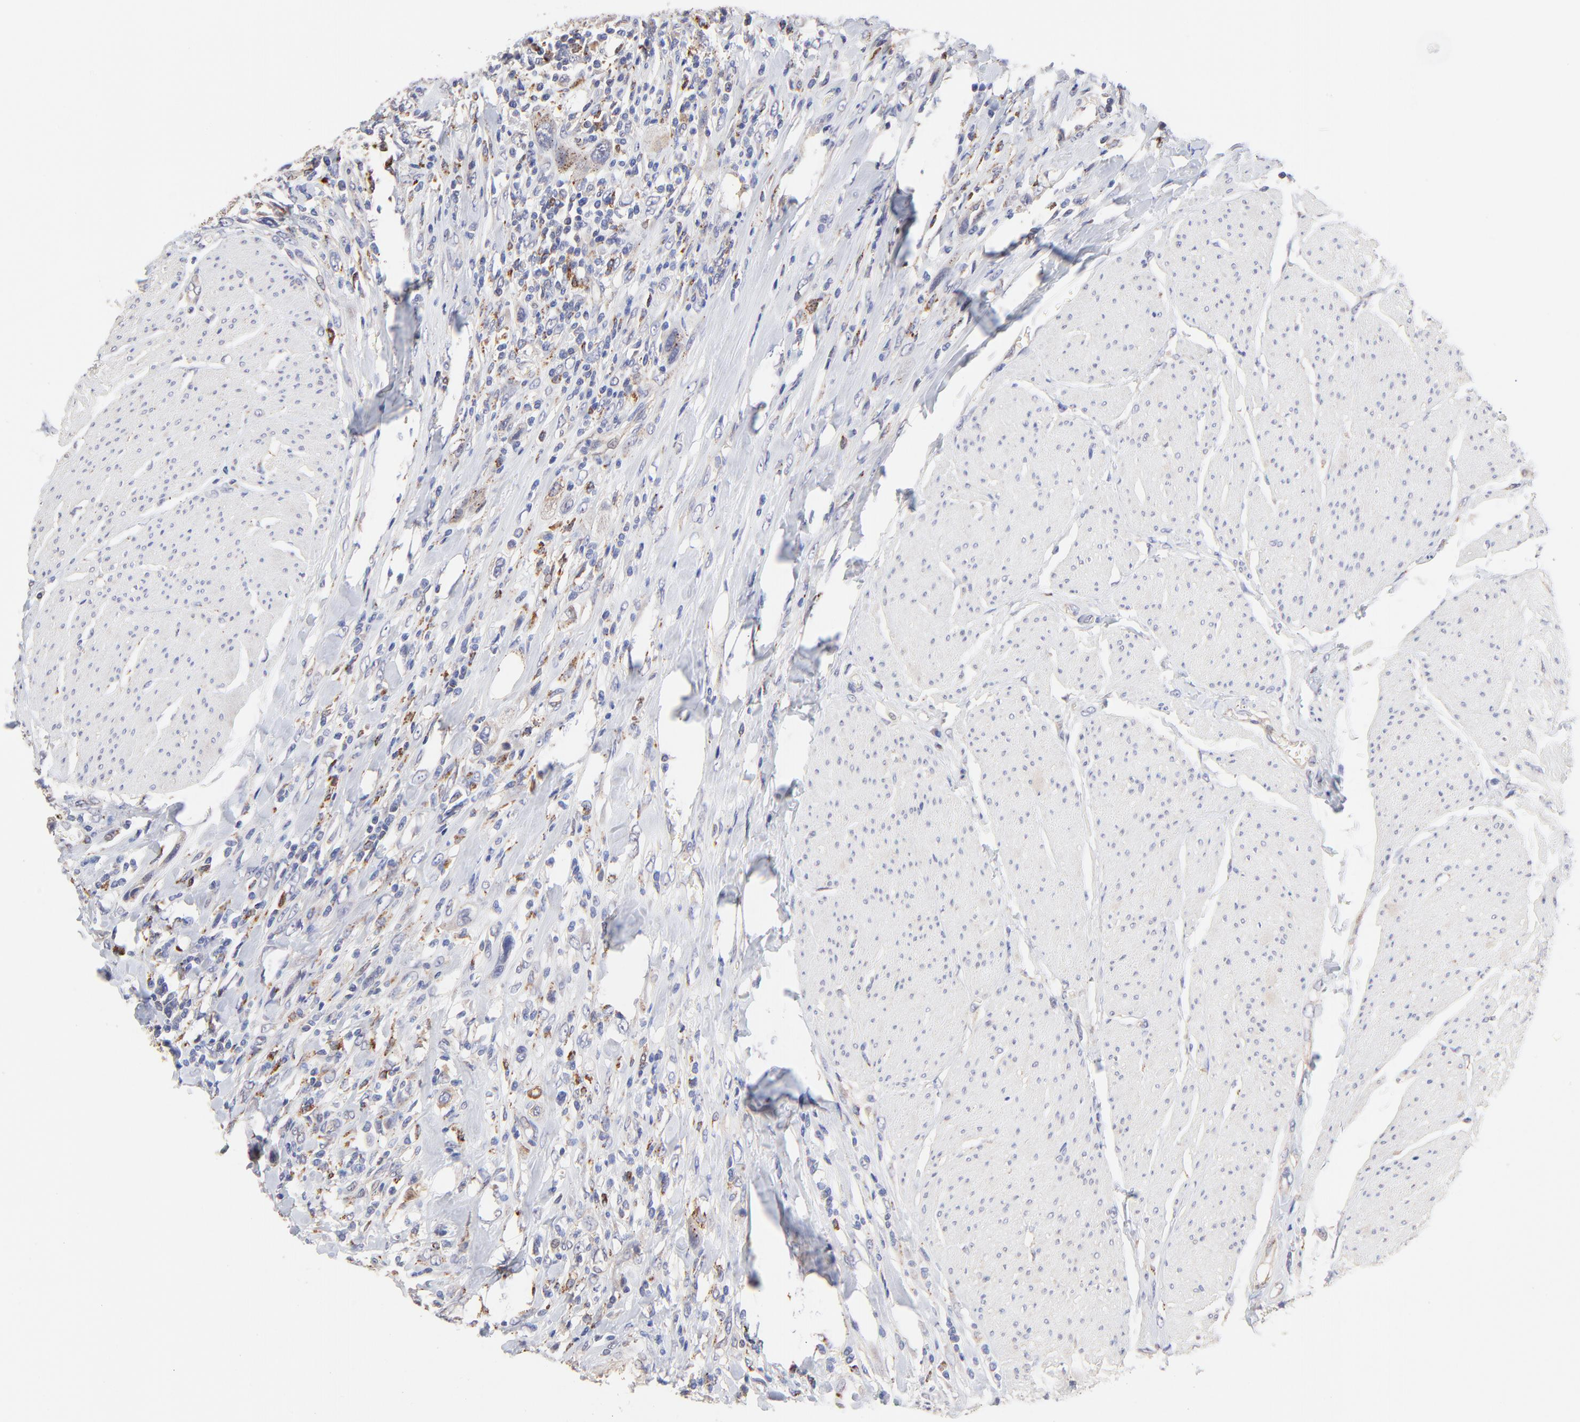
{"staining": {"intensity": "moderate", "quantity": ">75%", "location": "cytoplasmic/membranous"}, "tissue": "urothelial cancer", "cell_type": "Tumor cells", "image_type": "cancer", "snomed": [{"axis": "morphology", "description": "Urothelial carcinoma, High grade"}, {"axis": "topography", "description": "Urinary bladder"}], "caption": "Moderate cytoplasmic/membranous protein staining is present in about >75% of tumor cells in urothelial cancer.", "gene": "PDE4B", "patient": {"sex": "male", "age": 50}}